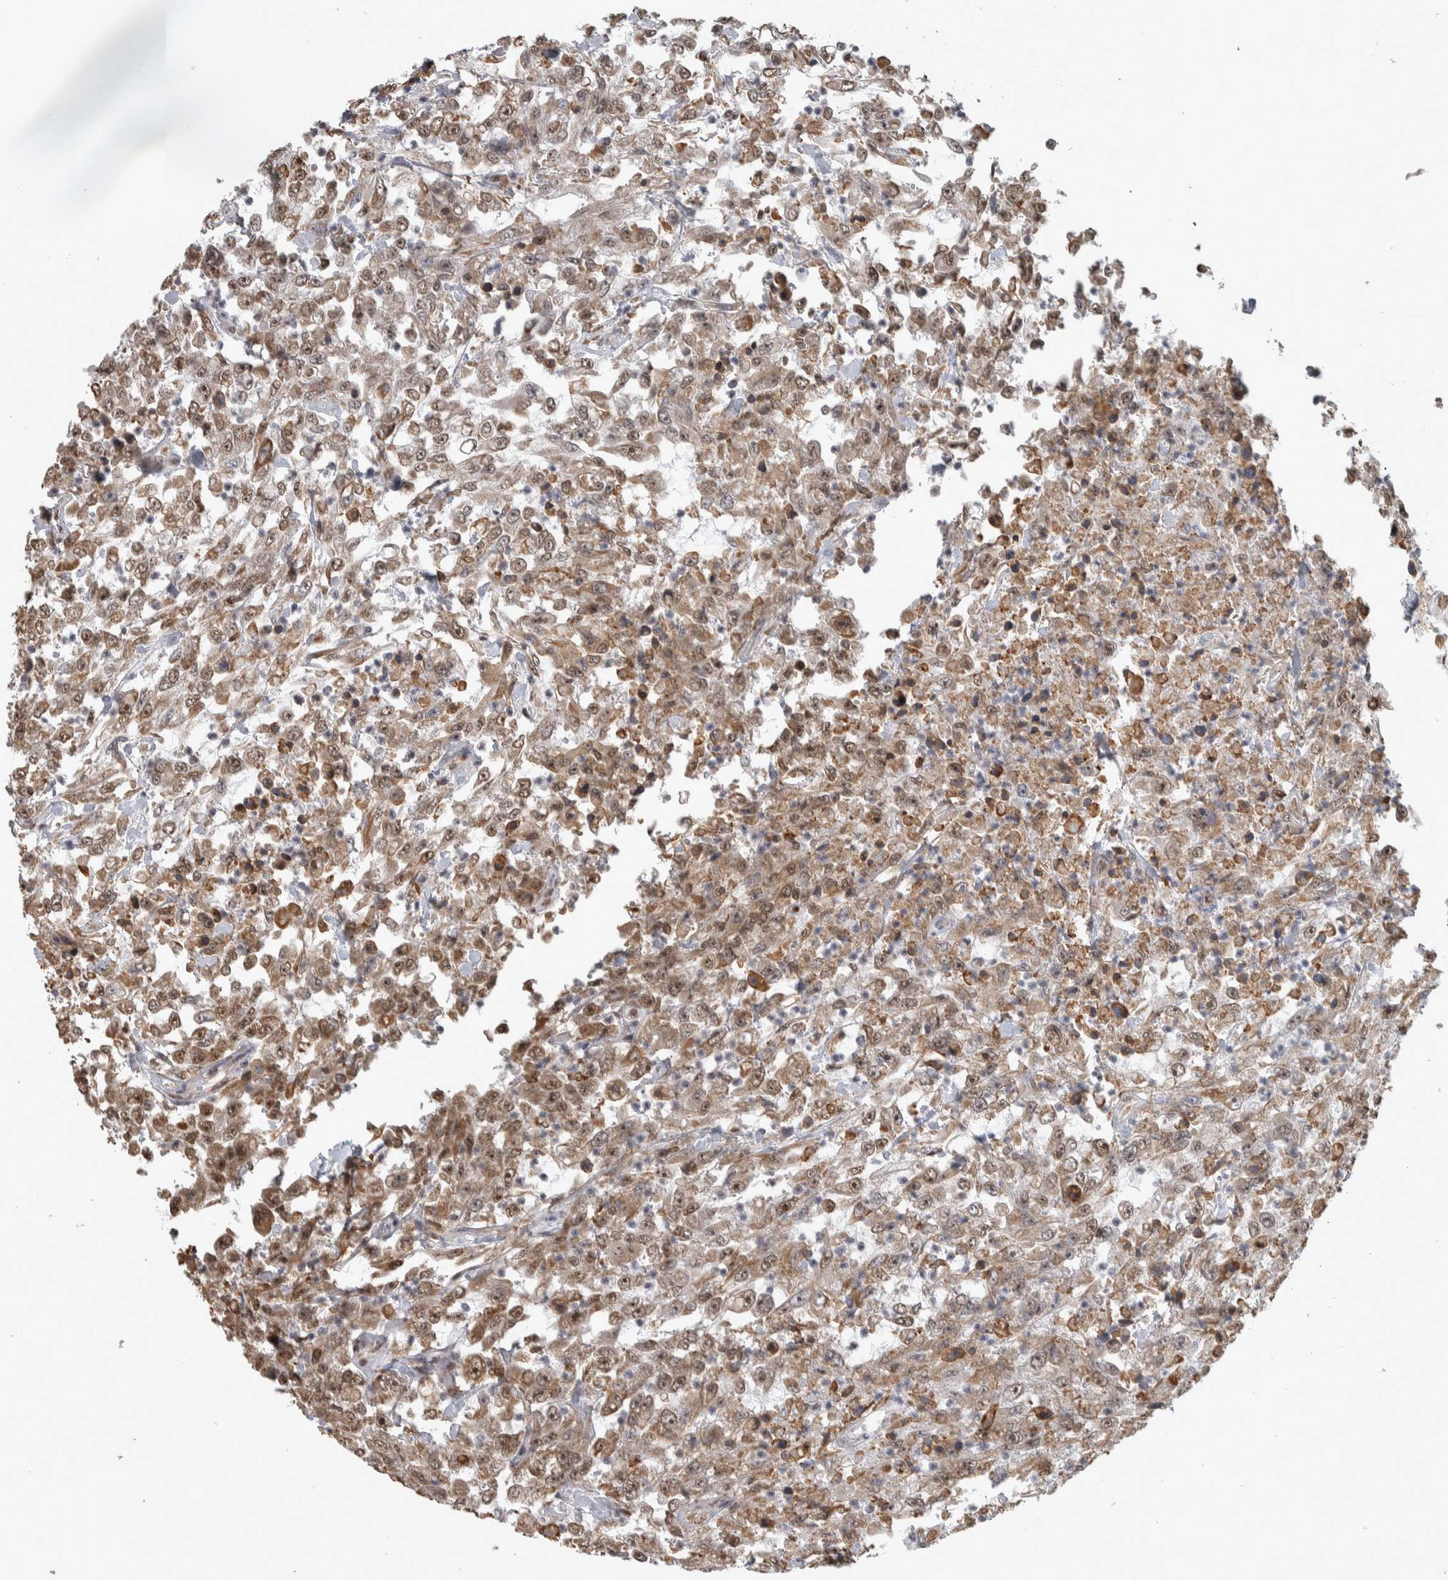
{"staining": {"intensity": "moderate", "quantity": ">75%", "location": "nuclear"}, "tissue": "urothelial cancer", "cell_type": "Tumor cells", "image_type": "cancer", "snomed": [{"axis": "morphology", "description": "Urothelial carcinoma, High grade"}, {"axis": "topography", "description": "Urinary bladder"}], "caption": "Approximately >75% of tumor cells in urothelial cancer exhibit moderate nuclear protein expression as visualized by brown immunohistochemical staining.", "gene": "DDX42", "patient": {"sex": "male", "age": 46}}